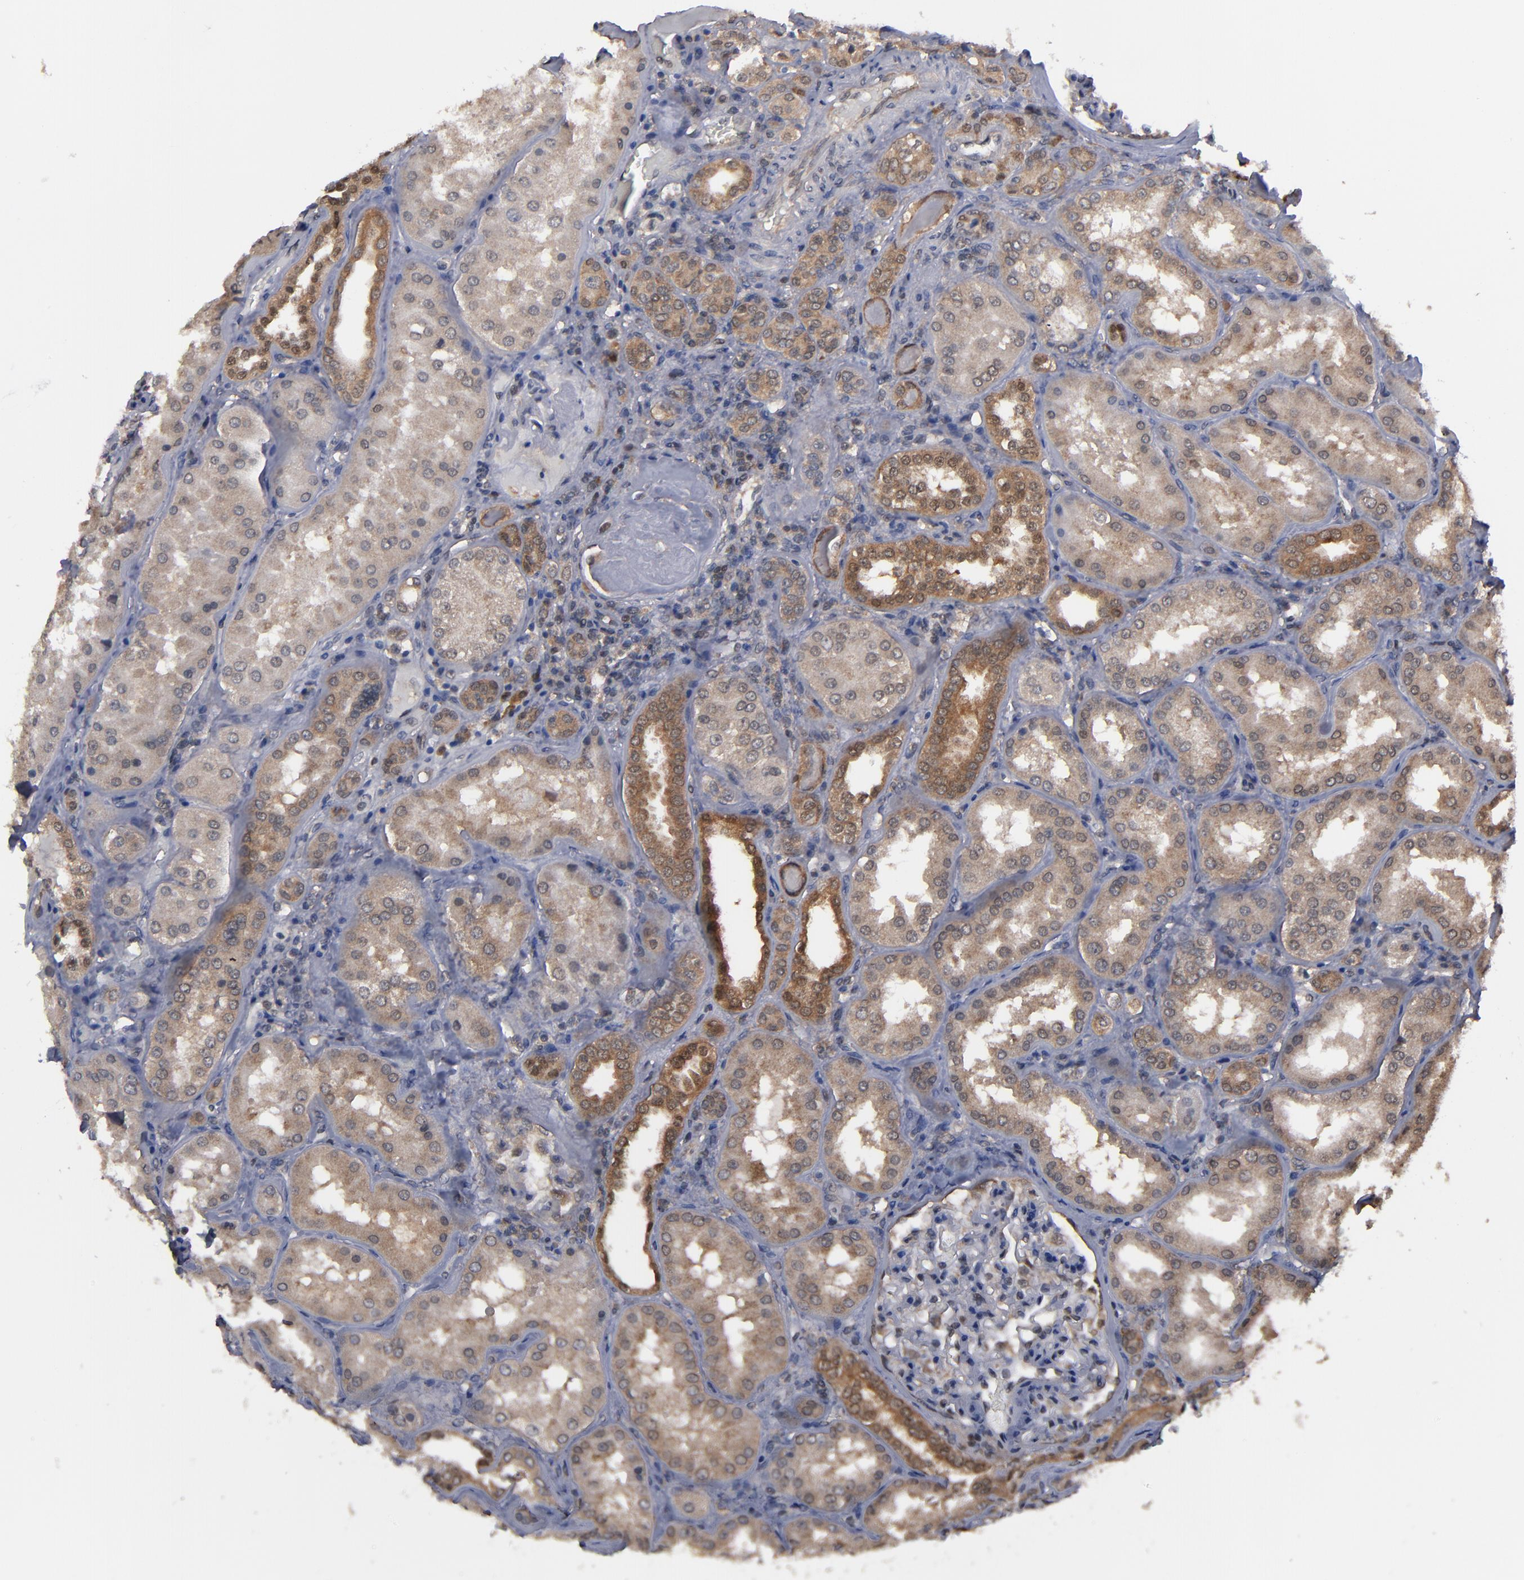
{"staining": {"intensity": "weak", "quantity": "25%-75%", "location": "cytoplasmic/membranous"}, "tissue": "kidney", "cell_type": "Cells in glomeruli", "image_type": "normal", "snomed": [{"axis": "morphology", "description": "Normal tissue, NOS"}, {"axis": "topography", "description": "Kidney"}], "caption": "A photomicrograph of kidney stained for a protein demonstrates weak cytoplasmic/membranous brown staining in cells in glomeruli. The staining was performed using DAB to visualize the protein expression in brown, while the nuclei were stained in blue with hematoxylin (Magnification: 20x).", "gene": "ALG13", "patient": {"sex": "female", "age": 56}}